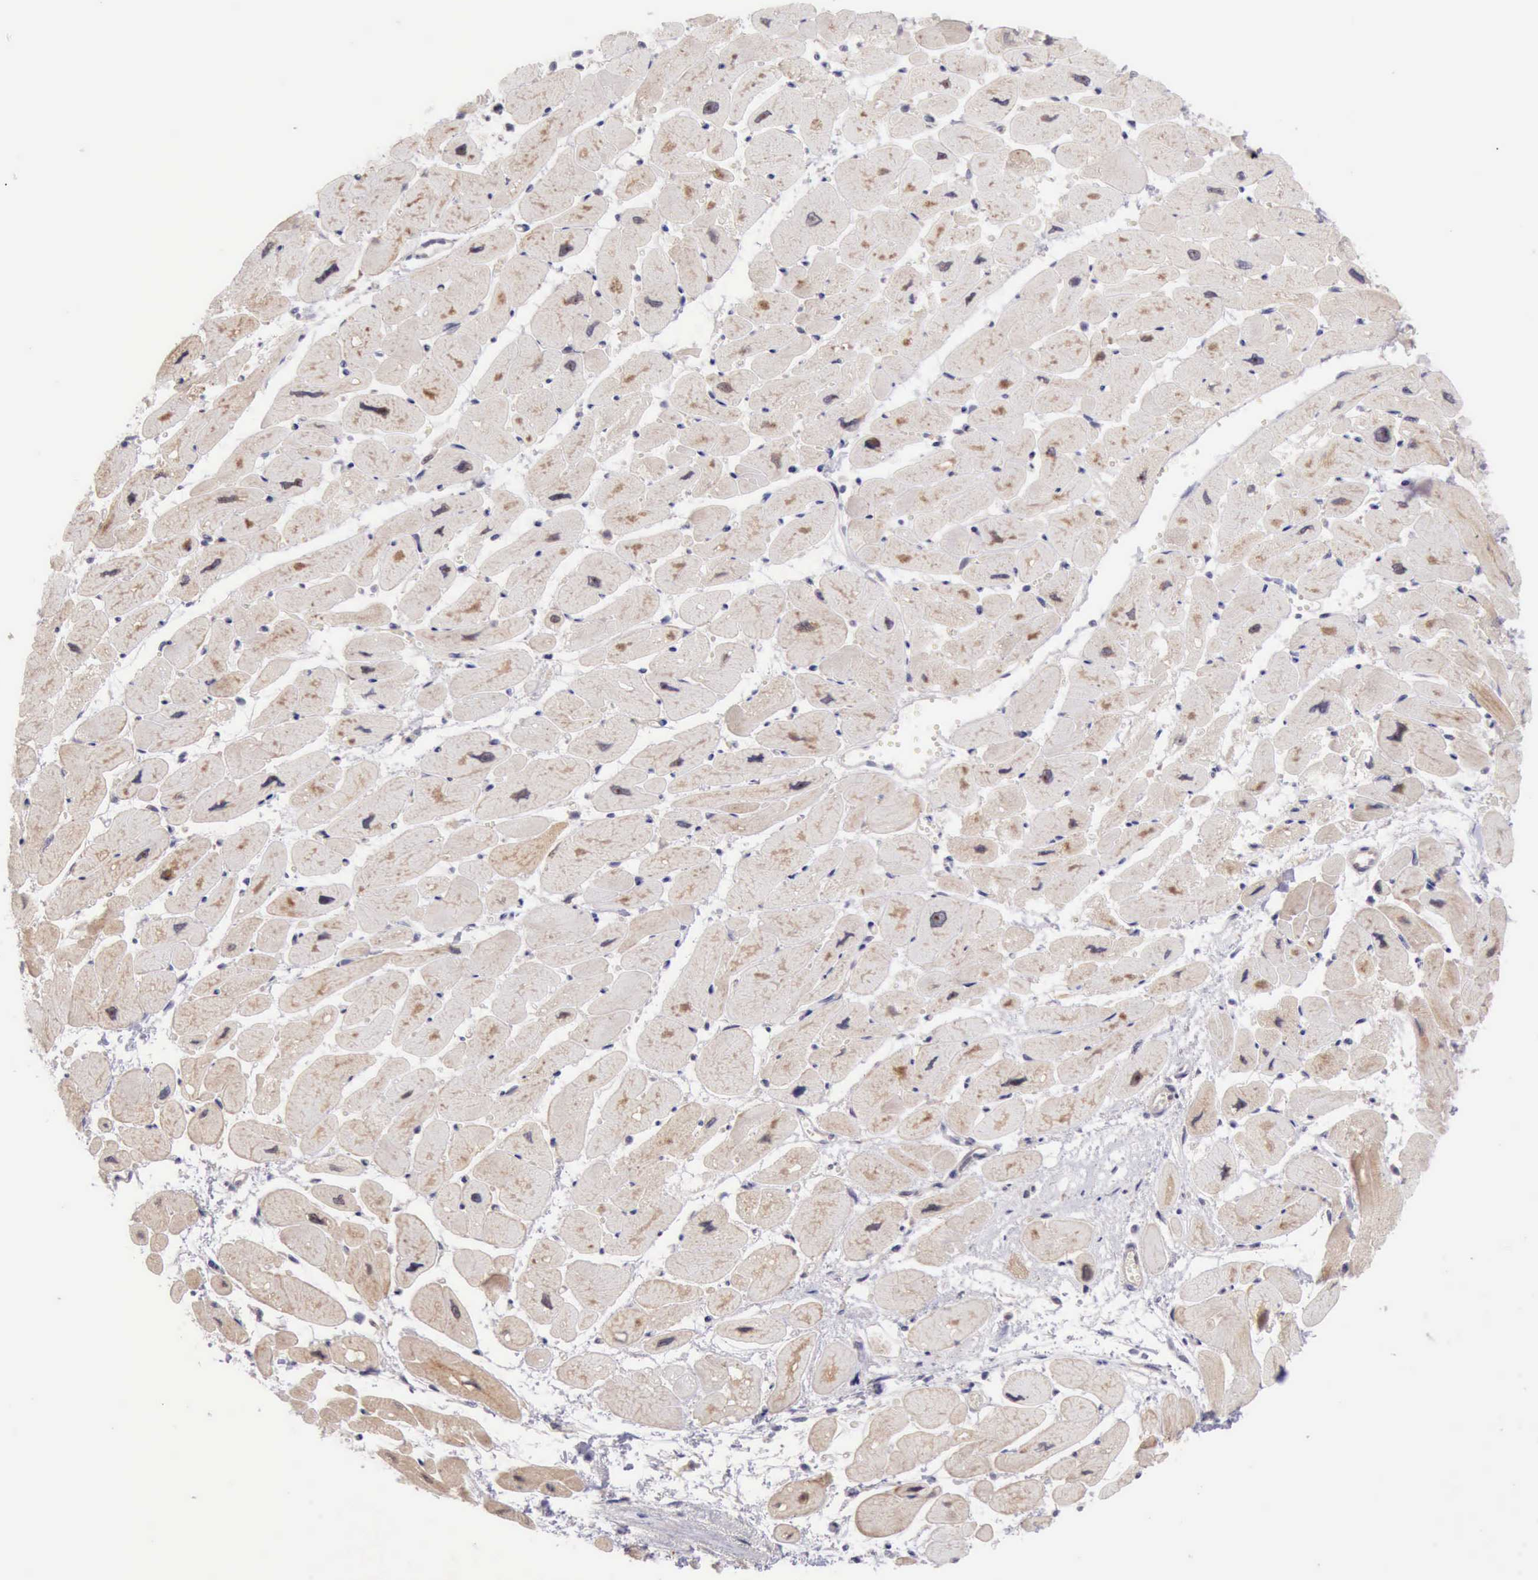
{"staining": {"intensity": "weak", "quantity": "25%-75%", "location": "cytoplasmic/membranous"}, "tissue": "heart muscle", "cell_type": "Cardiomyocytes", "image_type": "normal", "snomed": [{"axis": "morphology", "description": "Normal tissue, NOS"}, {"axis": "topography", "description": "Heart"}], "caption": "Immunohistochemistry (IHC) histopathology image of unremarkable heart muscle stained for a protein (brown), which reveals low levels of weak cytoplasmic/membranous positivity in about 25%-75% of cardiomyocytes.", "gene": "DNAJB7", "patient": {"sex": "female", "age": 54}}